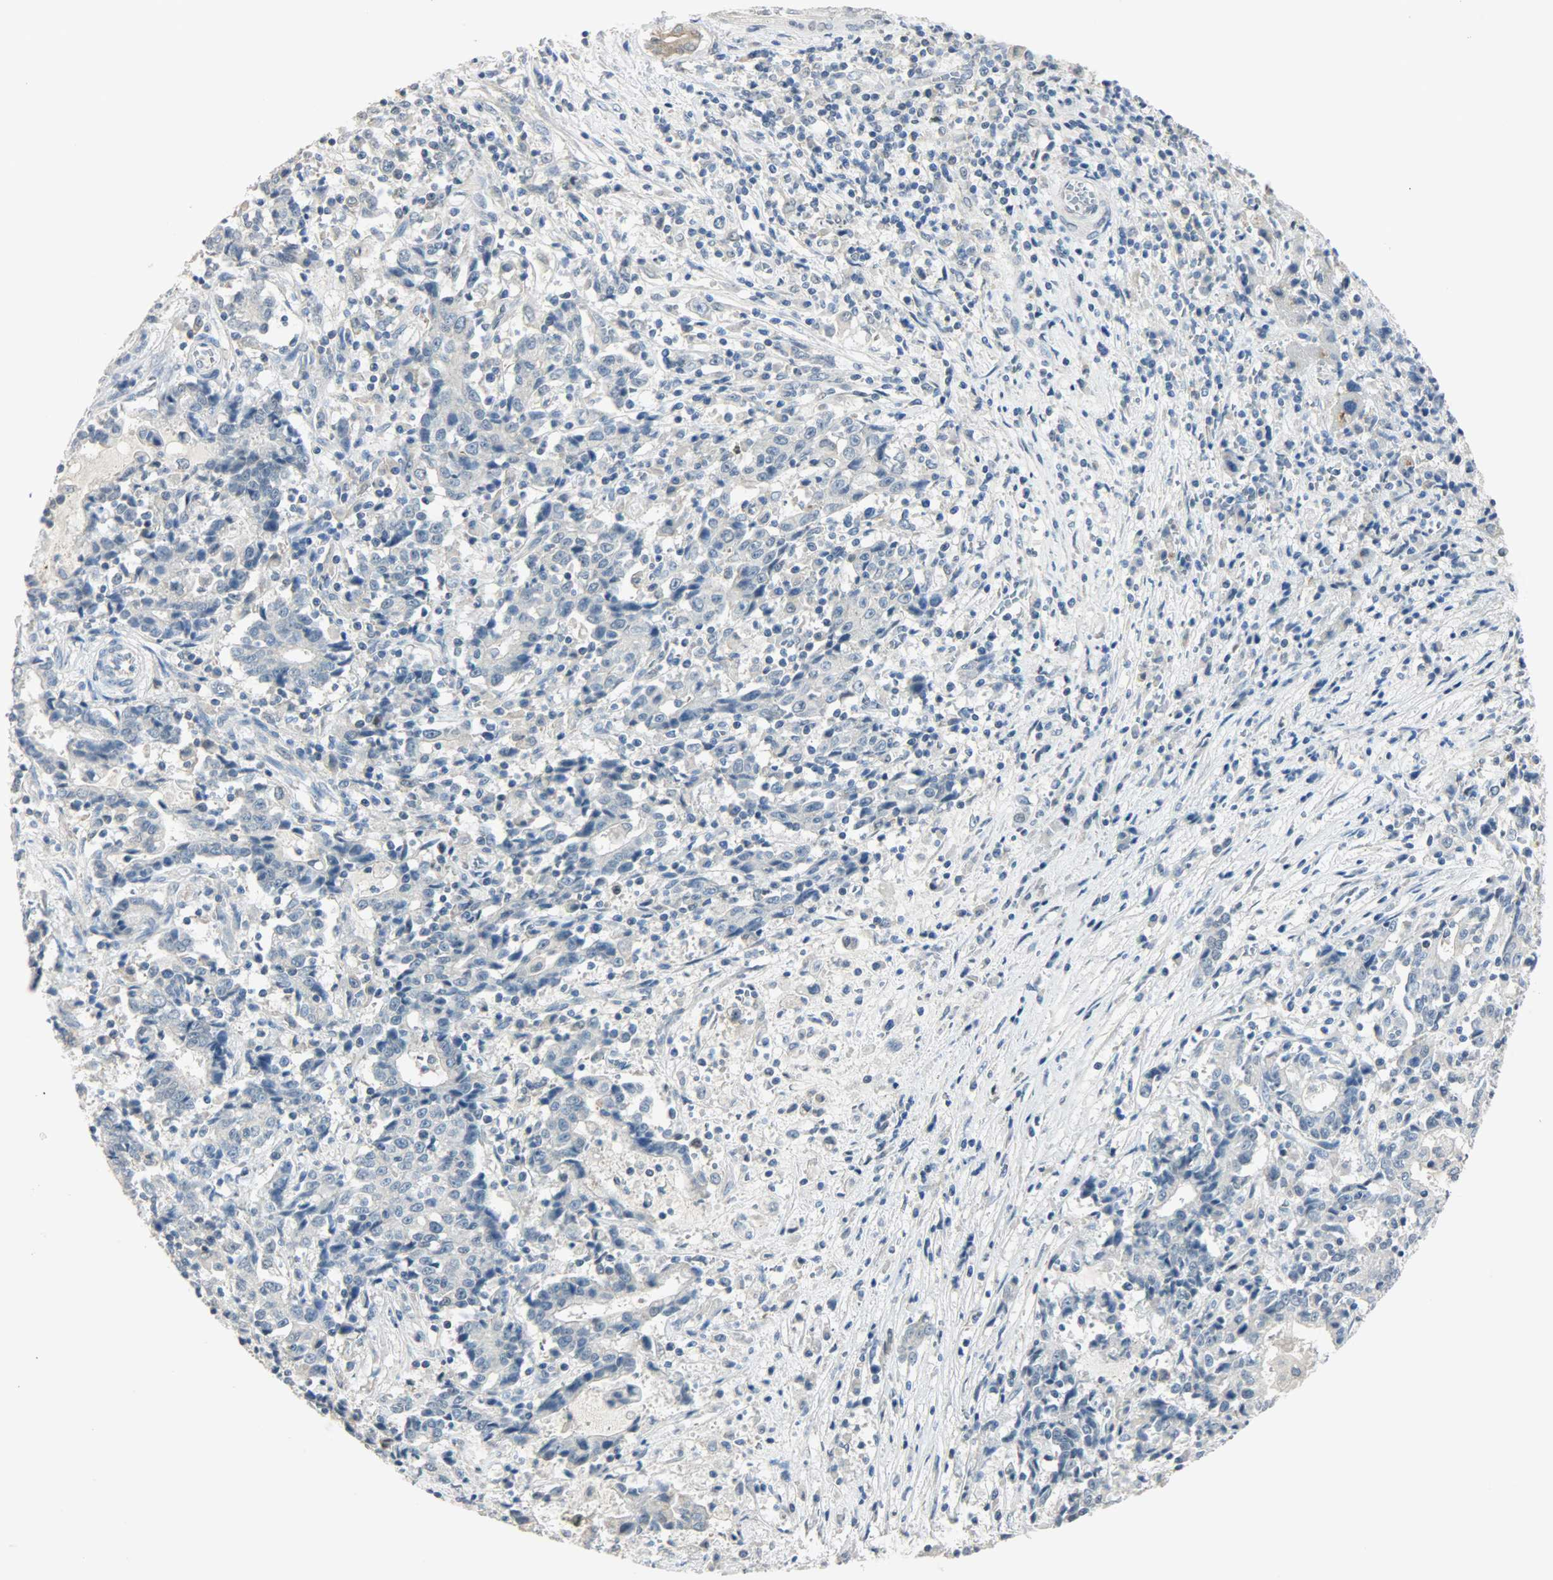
{"staining": {"intensity": "negative", "quantity": "none", "location": "none"}, "tissue": "liver cancer", "cell_type": "Tumor cells", "image_type": "cancer", "snomed": [{"axis": "morphology", "description": "Cholangiocarcinoma"}, {"axis": "topography", "description": "Liver"}], "caption": "Immunohistochemistry (IHC) micrograph of liver cancer (cholangiocarcinoma) stained for a protein (brown), which demonstrates no positivity in tumor cells.", "gene": "PPARG", "patient": {"sex": "male", "age": 57}}